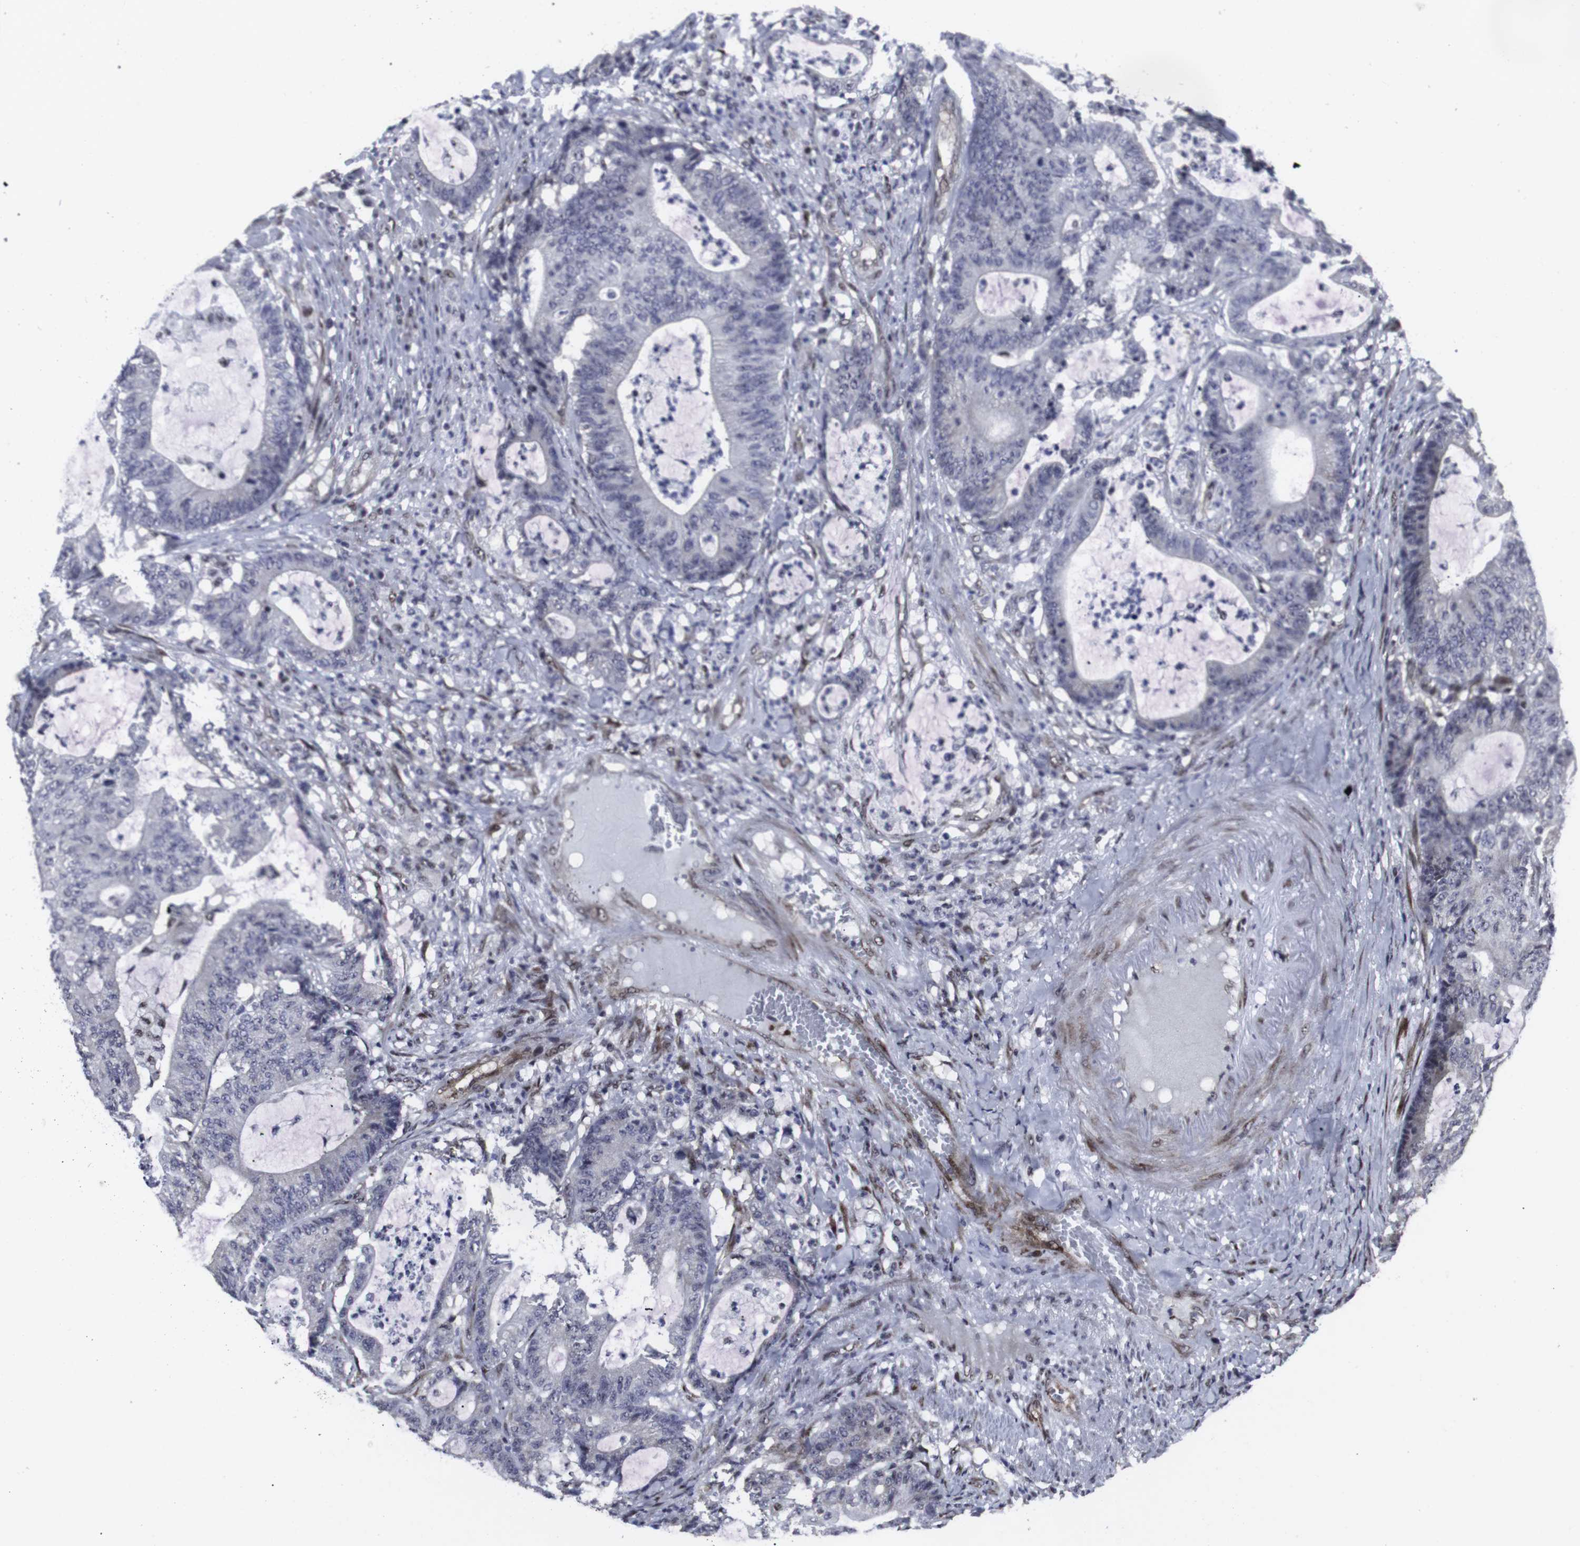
{"staining": {"intensity": "negative", "quantity": "none", "location": "none"}, "tissue": "colorectal cancer", "cell_type": "Tumor cells", "image_type": "cancer", "snomed": [{"axis": "morphology", "description": "Adenocarcinoma, NOS"}, {"axis": "topography", "description": "Colon"}], "caption": "DAB immunohistochemical staining of human colorectal cancer (adenocarcinoma) reveals no significant expression in tumor cells.", "gene": "MLH1", "patient": {"sex": "female", "age": 84}}